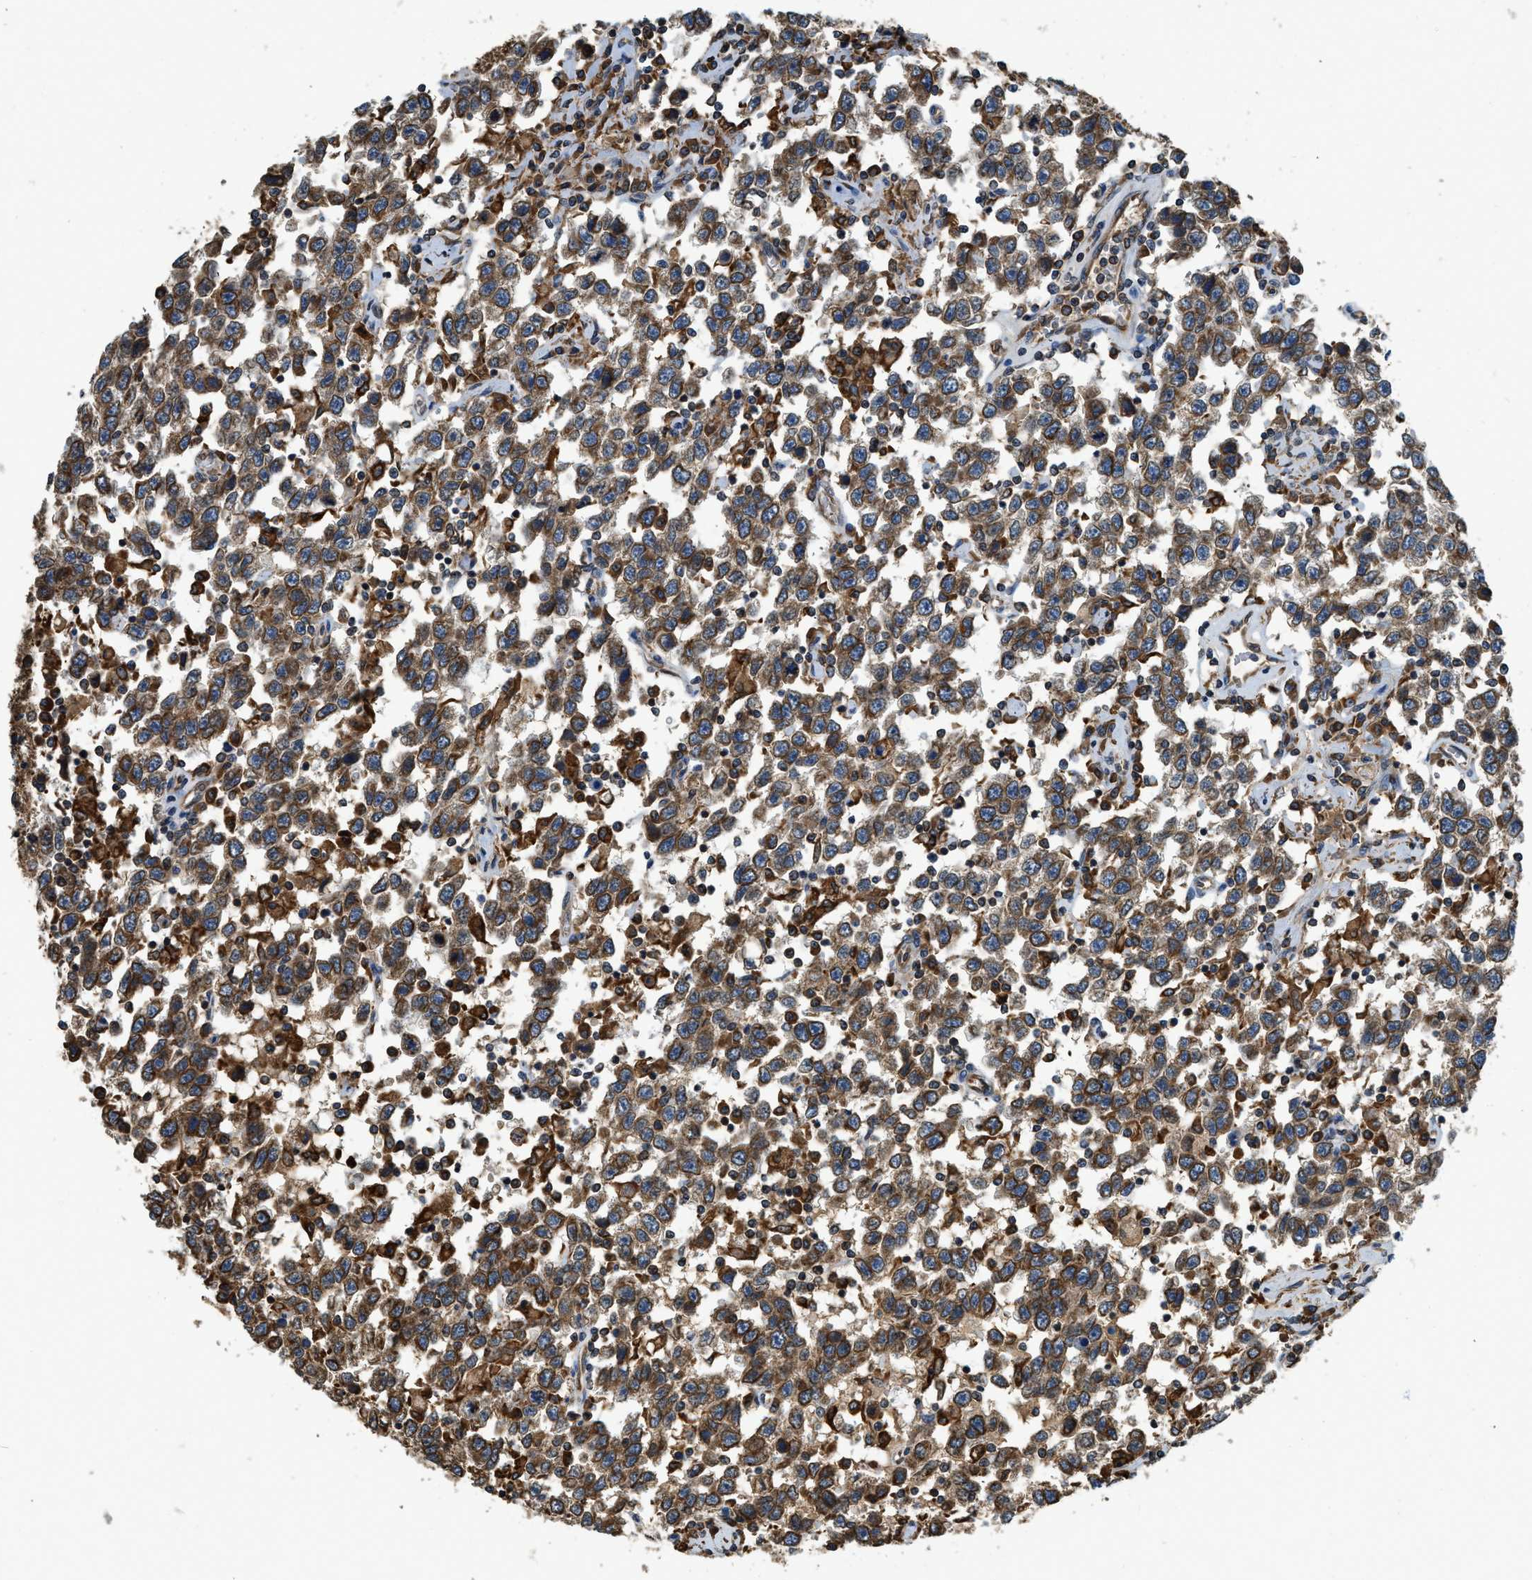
{"staining": {"intensity": "moderate", "quantity": ">75%", "location": "cytoplasmic/membranous"}, "tissue": "testis cancer", "cell_type": "Tumor cells", "image_type": "cancer", "snomed": [{"axis": "morphology", "description": "Seminoma, NOS"}, {"axis": "topography", "description": "Testis"}], "caption": "Immunohistochemistry photomicrograph of neoplastic tissue: human testis seminoma stained using immunohistochemistry demonstrates medium levels of moderate protein expression localized specifically in the cytoplasmic/membranous of tumor cells, appearing as a cytoplasmic/membranous brown color.", "gene": "BCAP31", "patient": {"sex": "male", "age": 41}}